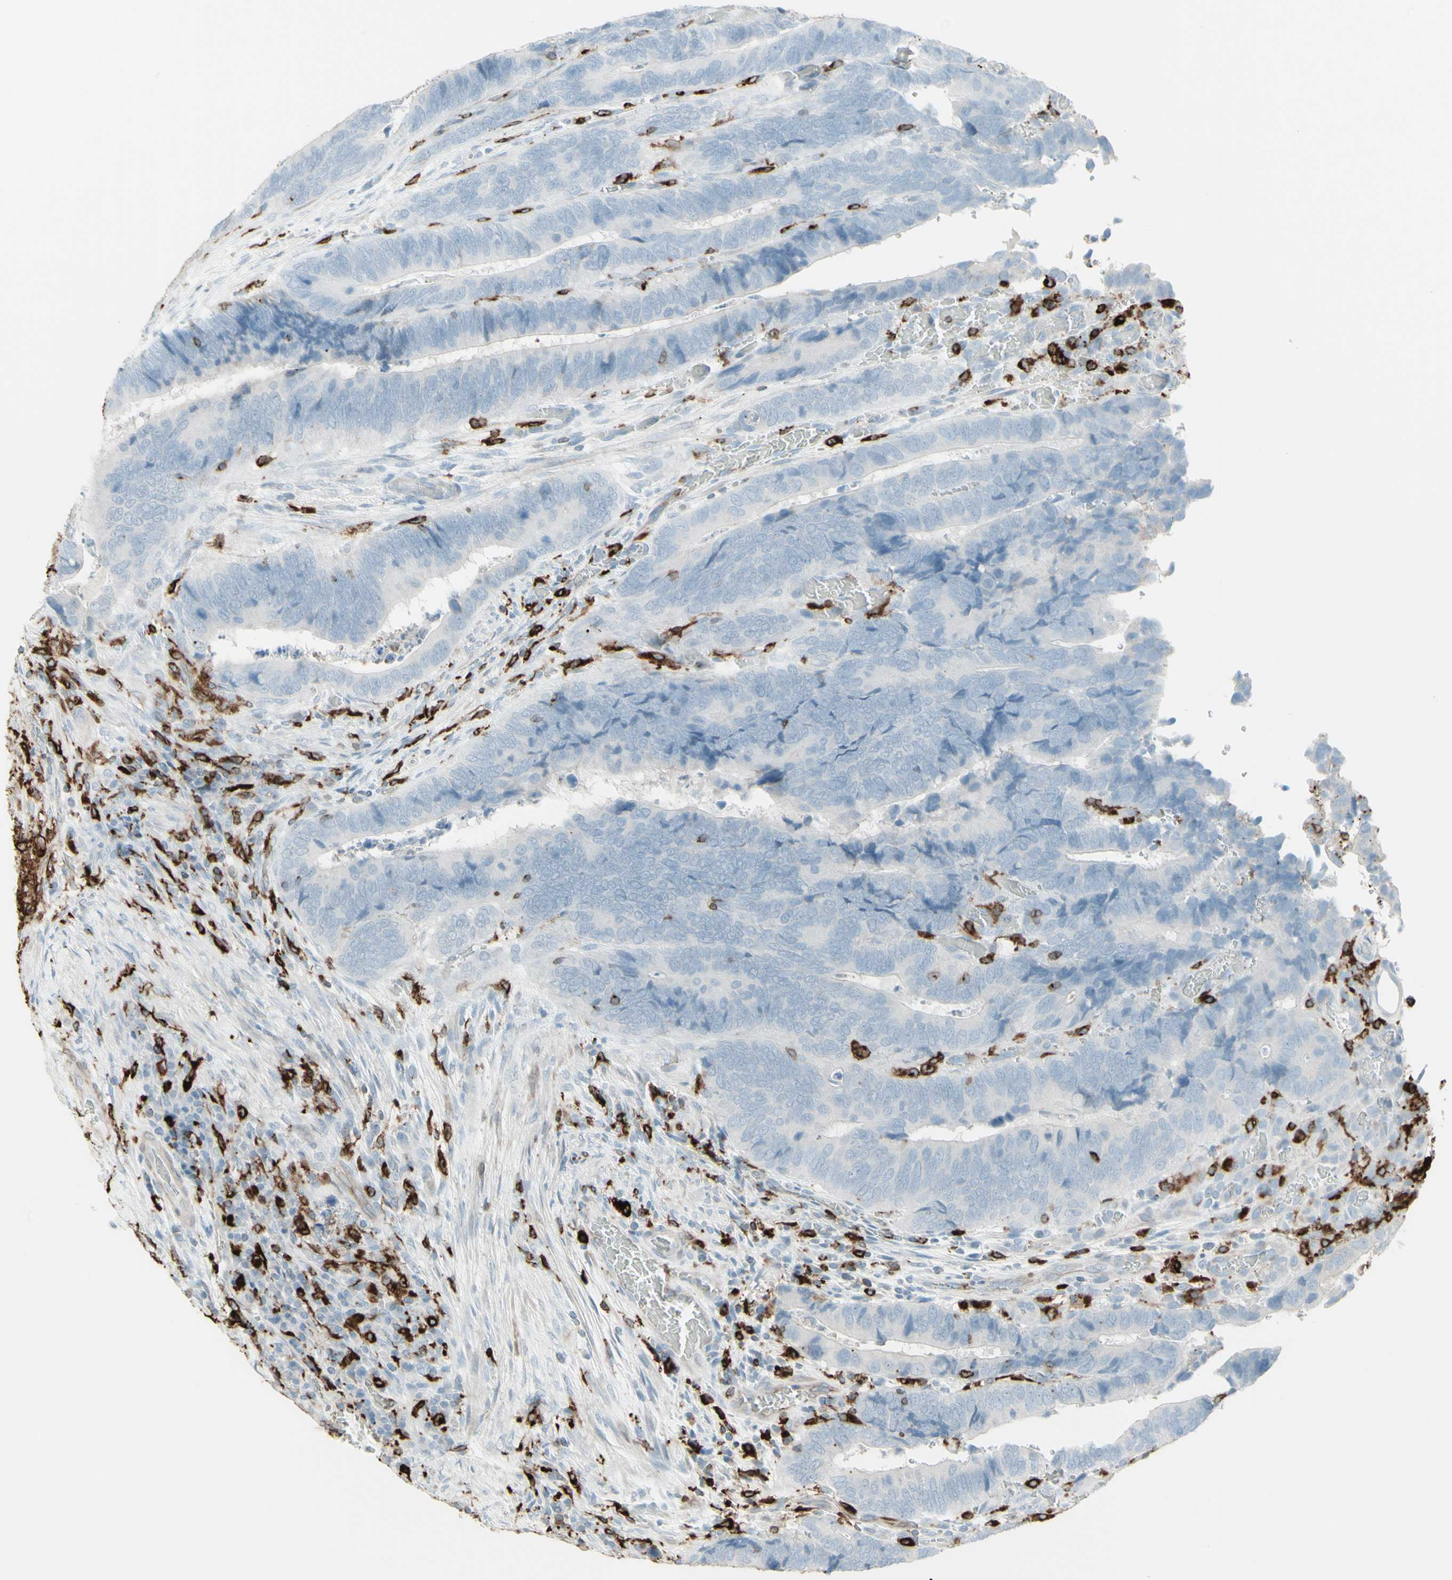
{"staining": {"intensity": "negative", "quantity": "none", "location": "none"}, "tissue": "colorectal cancer", "cell_type": "Tumor cells", "image_type": "cancer", "snomed": [{"axis": "morphology", "description": "Adenocarcinoma, NOS"}, {"axis": "topography", "description": "Colon"}], "caption": "Human colorectal cancer stained for a protein using IHC displays no expression in tumor cells.", "gene": "HLA-DPB1", "patient": {"sex": "male", "age": 72}}